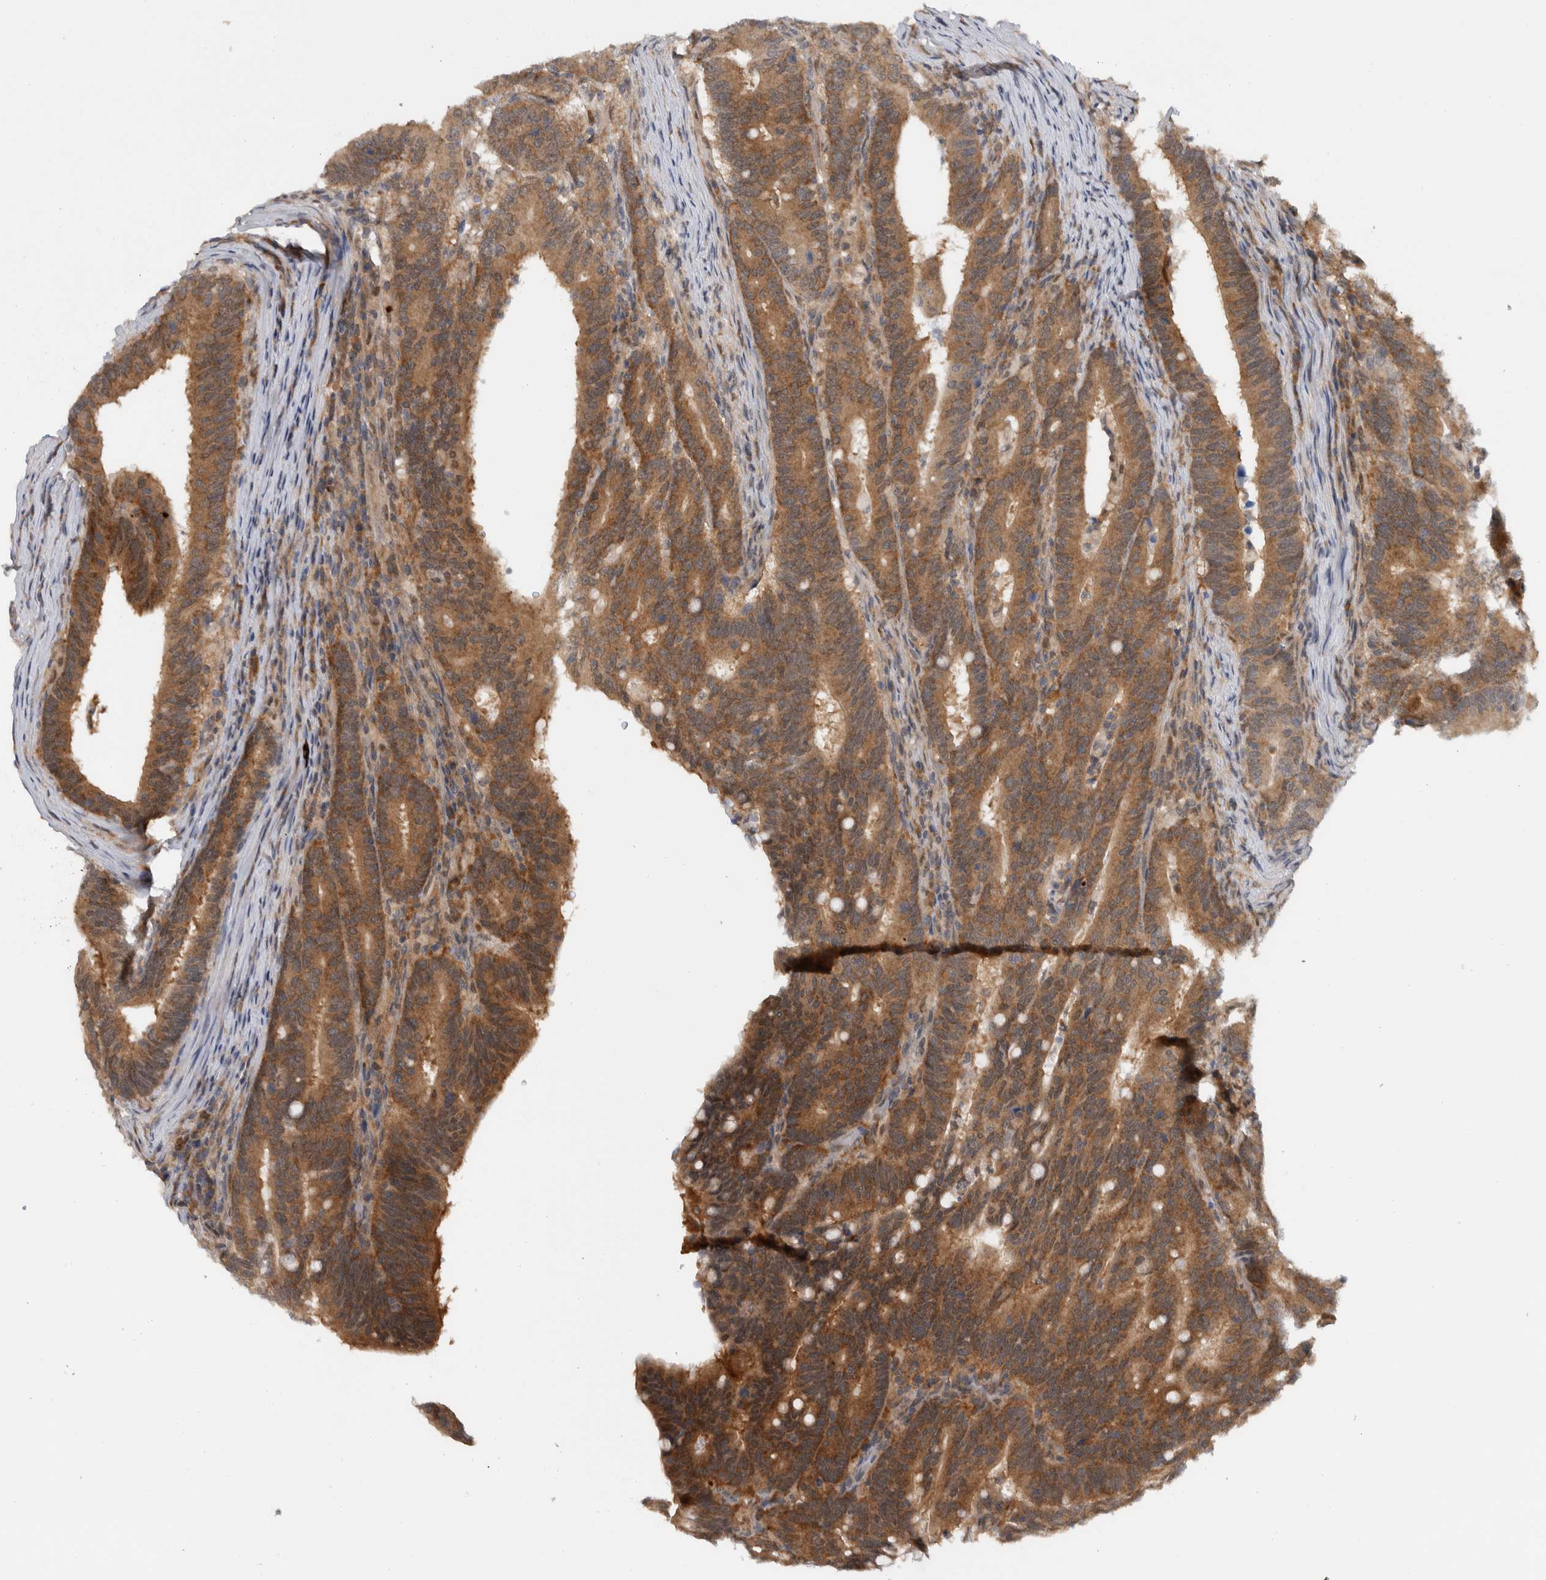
{"staining": {"intensity": "moderate", "quantity": ">75%", "location": "cytoplasmic/membranous"}, "tissue": "colorectal cancer", "cell_type": "Tumor cells", "image_type": "cancer", "snomed": [{"axis": "morphology", "description": "Adenocarcinoma, NOS"}, {"axis": "topography", "description": "Colon"}], "caption": "DAB (3,3'-diaminobenzidine) immunohistochemical staining of human colorectal cancer reveals moderate cytoplasmic/membranous protein expression in approximately >75% of tumor cells.", "gene": "CCDC43", "patient": {"sex": "female", "age": 66}}